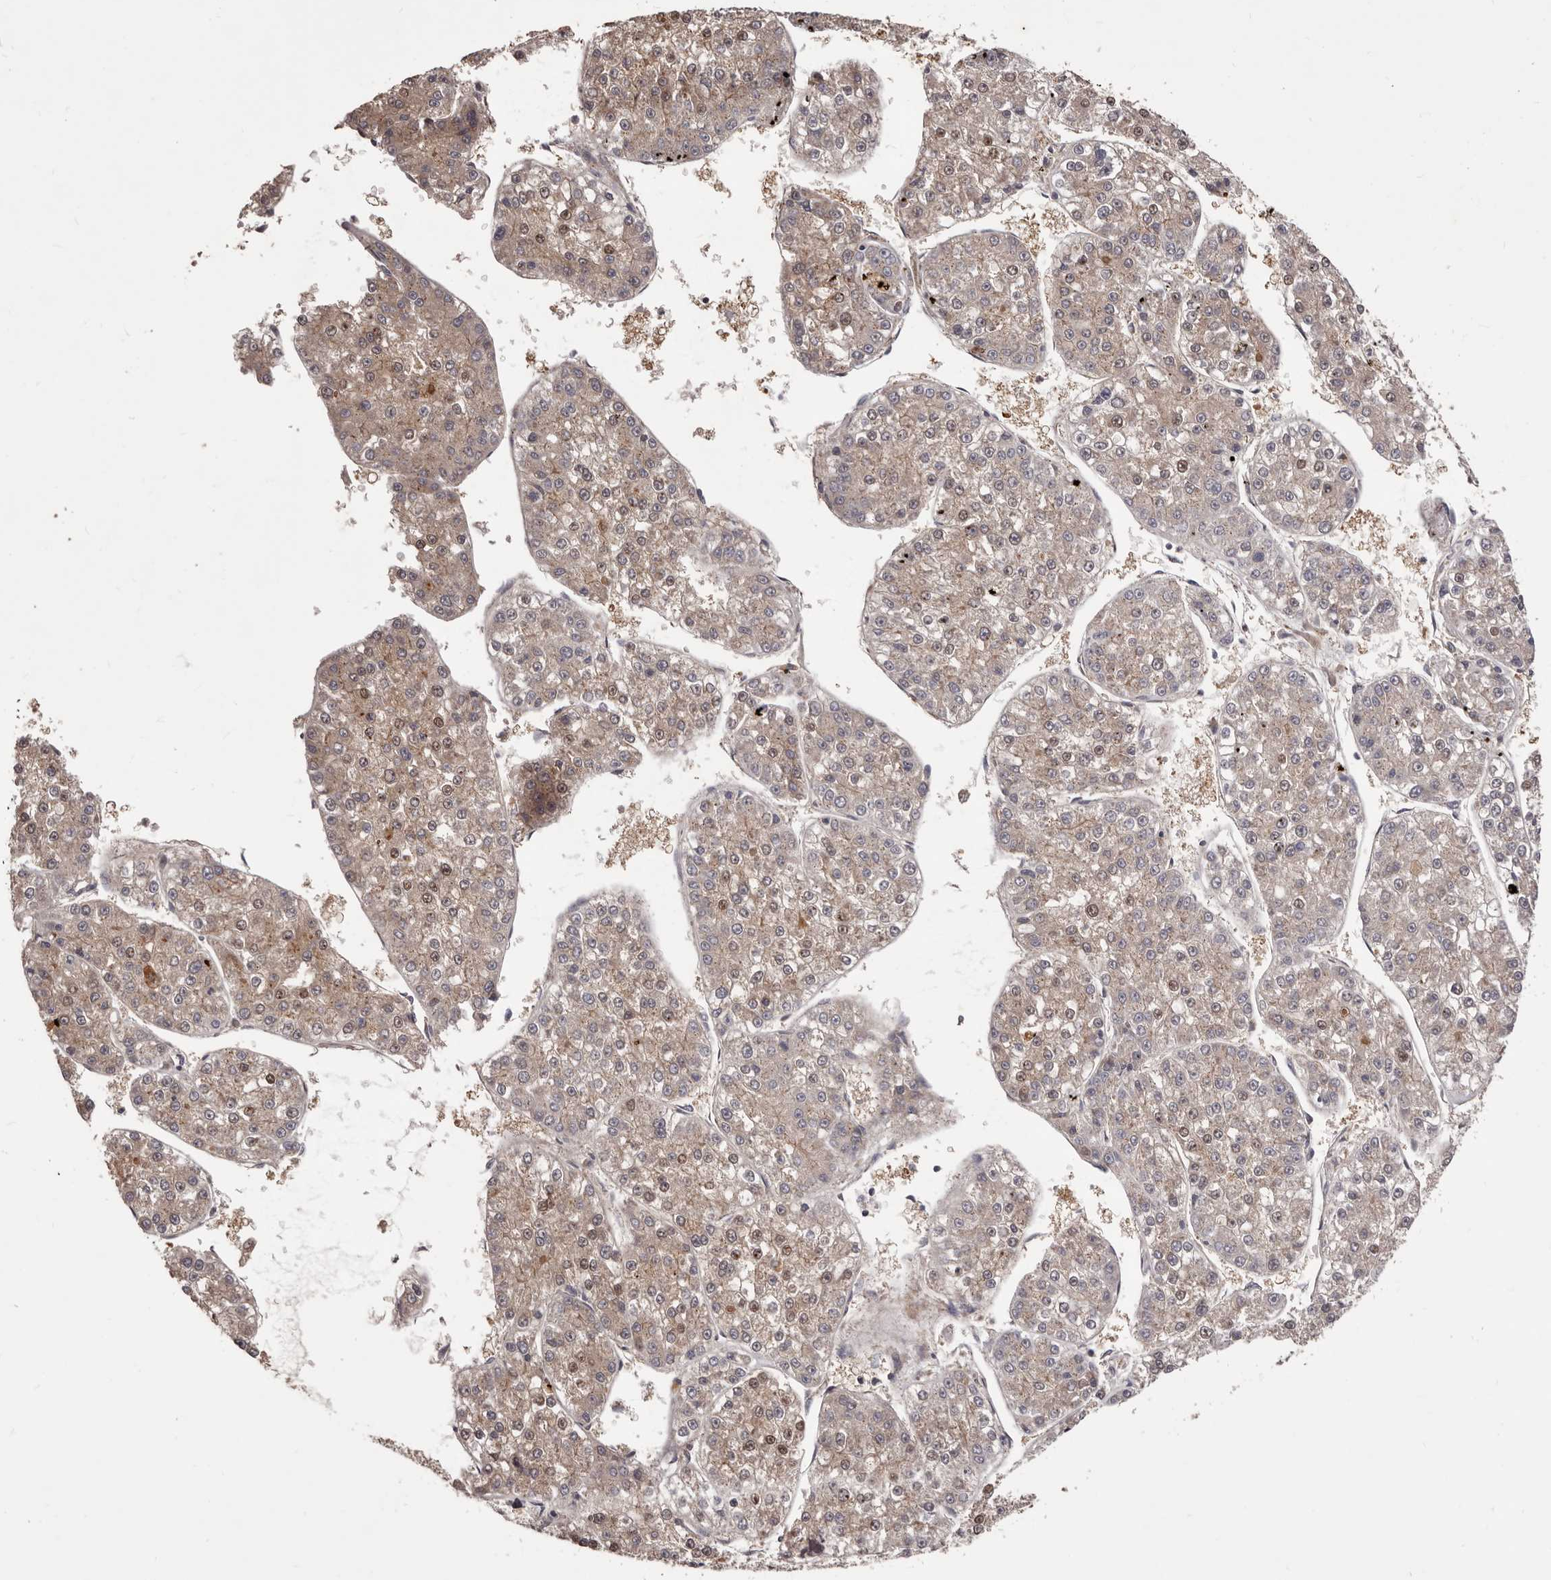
{"staining": {"intensity": "weak", "quantity": ">75%", "location": "cytoplasmic/membranous,nuclear"}, "tissue": "liver cancer", "cell_type": "Tumor cells", "image_type": "cancer", "snomed": [{"axis": "morphology", "description": "Carcinoma, Hepatocellular, NOS"}, {"axis": "topography", "description": "Liver"}], "caption": "Protein expression analysis of liver hepatocellular carcinoma displays weak cytoplasmic/membranous and nuclear expression in approximately >75% of tumor cells.", "gene": "PEG10", "patient": {"sex": "female", "age": 73}}